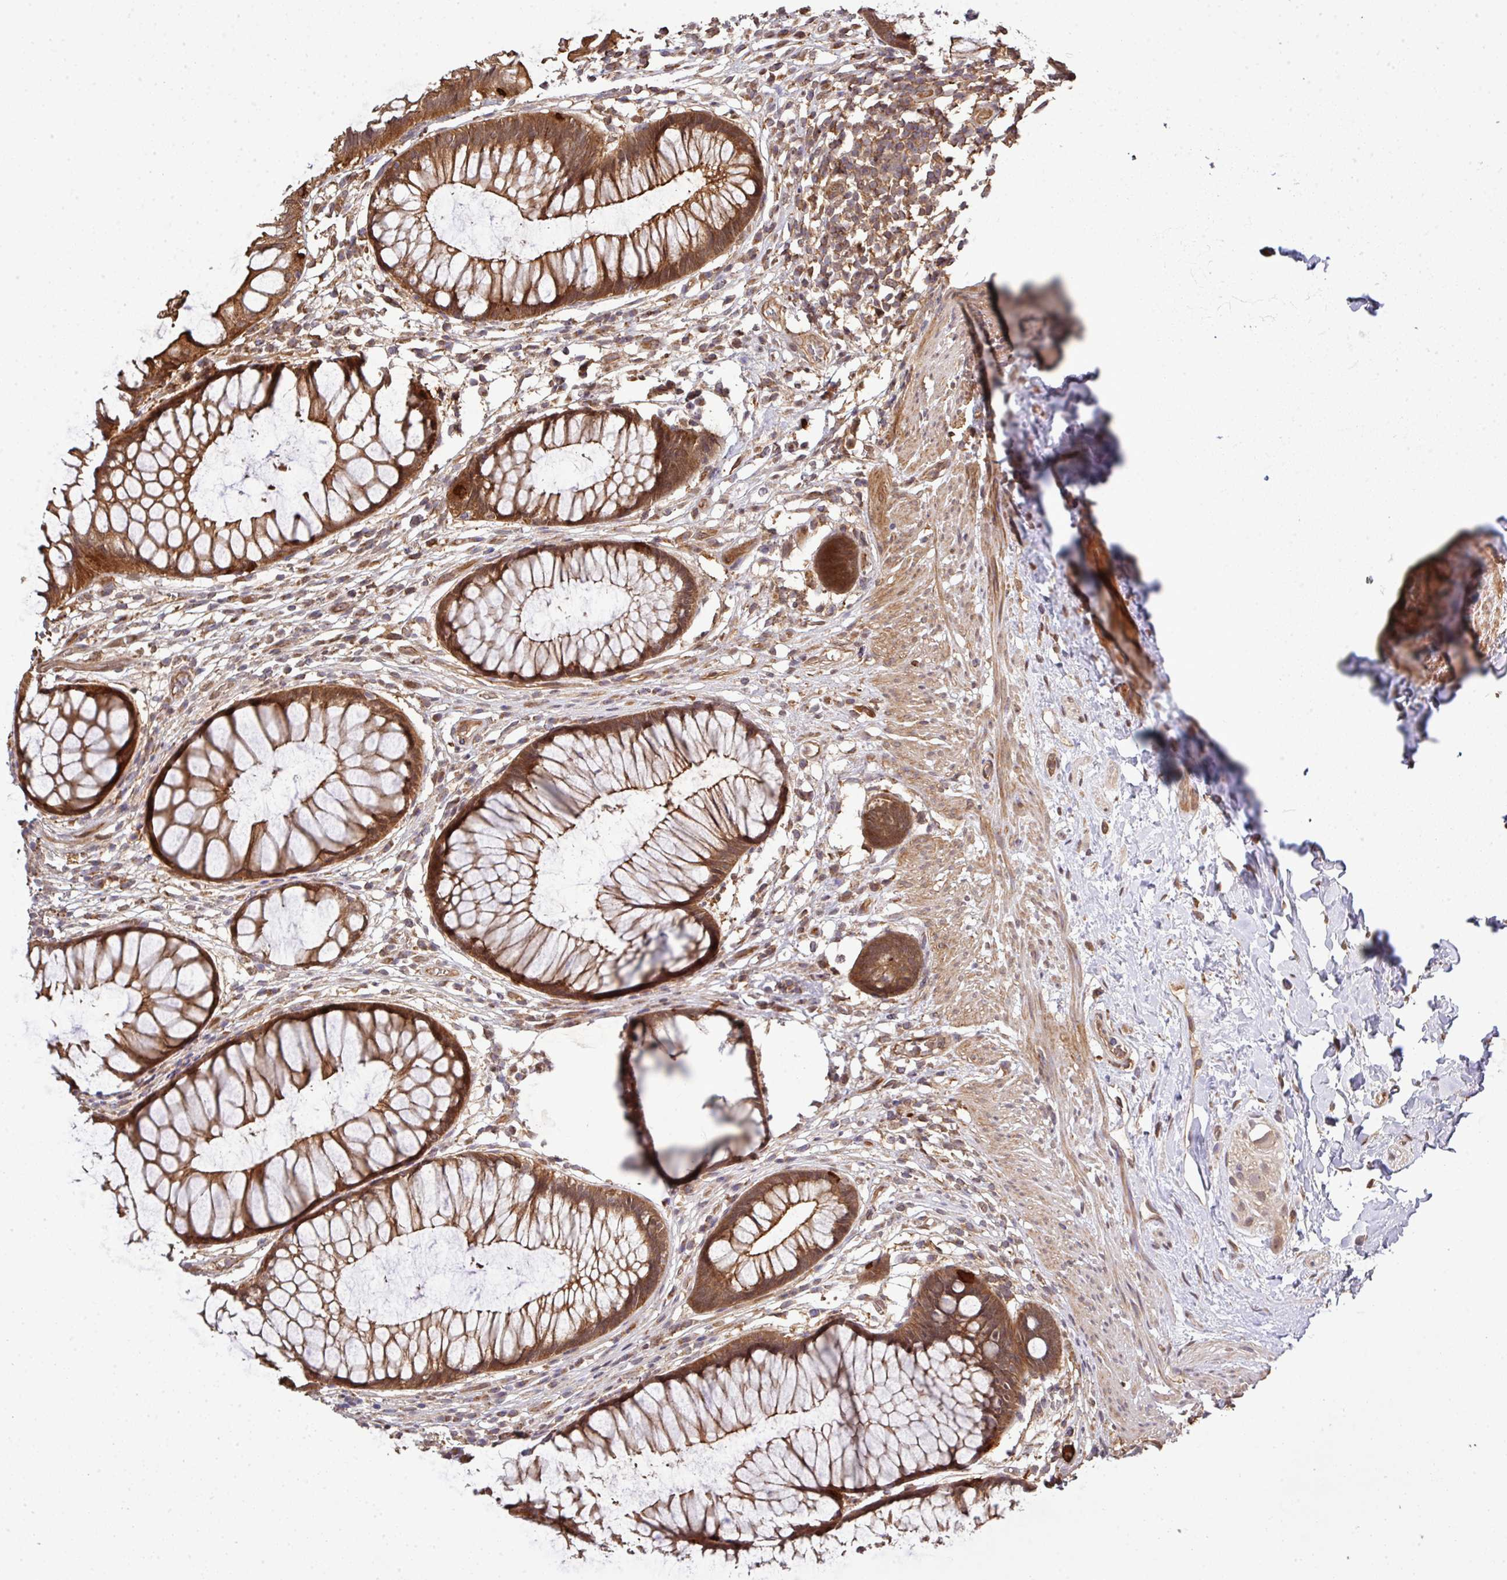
{"staining": {"intensity": "strong", "quantity": ">75%", "location": "cytoplasmic/membranous"}, "tissue": "rectum", "cell_type": "Glandular cells", "image_type": "normal", "snomed": [{"axis": "morphology", "description": "Normal tissue, NOS"}, {"axis": "topography", "description": "Smooth muscle"}, {"axis": "topography", "description": "Rectum"}], "caption": "Immunohistochemical staining of benign human rectum shows high levels of strong cytoplasmic/membranous staining in about >75% of glandular cells. (DAB (3,3'-diaminobenzidine) = brown stain, brightfield microscopy at high magnification).", "gene": "ARPIN", "patient": {"sex": "male", "age": 53}}